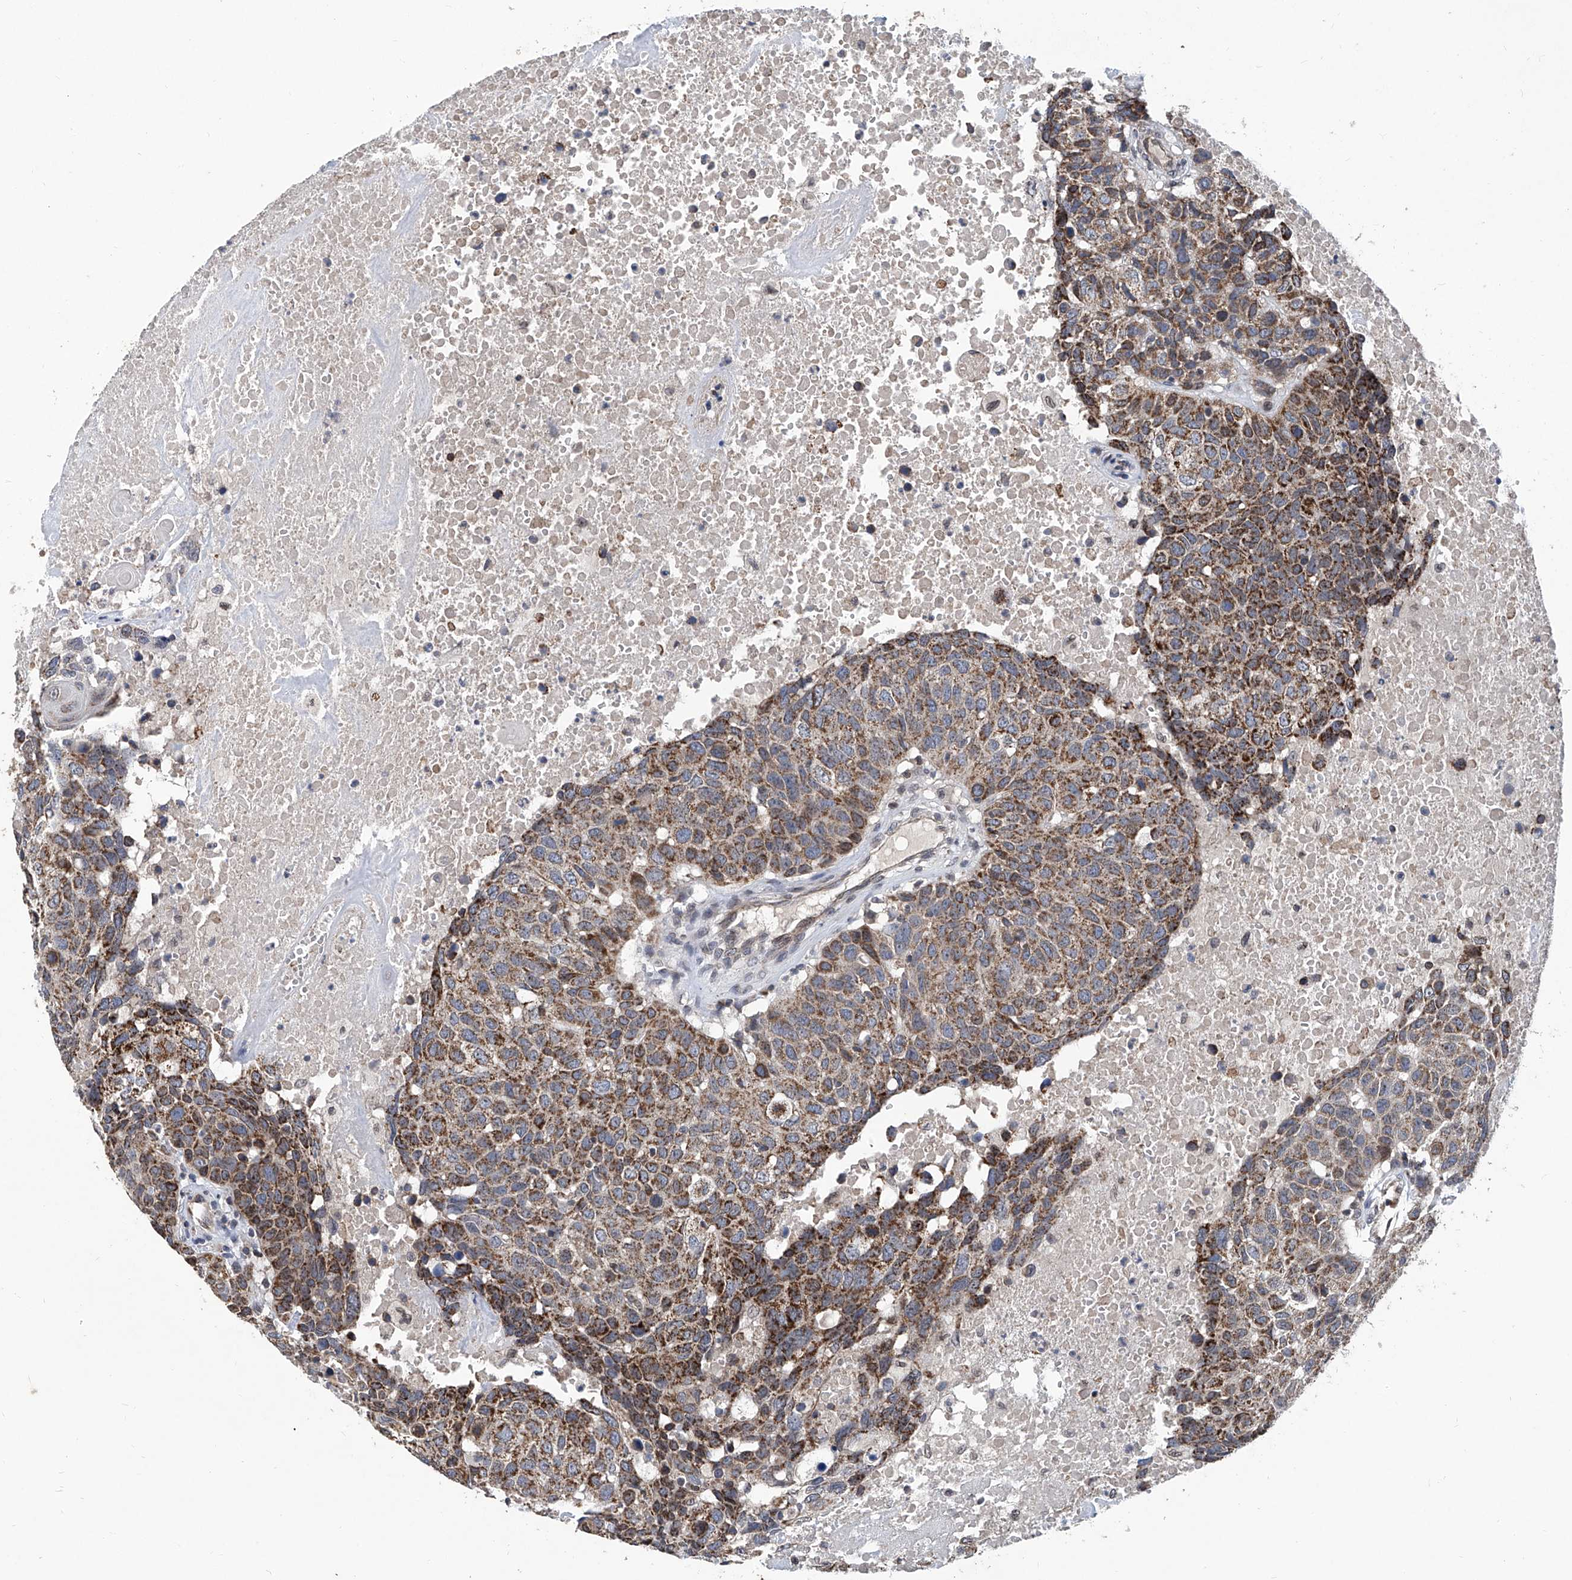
{"staining": {"intensity": "moderate", "quantity": ">75%", "location": "cytoplasmic/membranous"}, "tissue": "head and neck cancer", "cell_type": "Tumor cells", "image_type": "cancer", "snomed": [{"axis": "morphology", "description": "Squamous cell carcinoma, NOS"}, {"axis": "topography", "description": "Head-Neck"}], "caption": "Immunohistochemistry (DAB) staining of human head and neck squamous cell carcinoma displays moderate cytoplasmic/membranous protein staining in approximately >75% of tumor cells.", "gene": "BCKDHB", "patient": {"sex": "male", "age": 66}}